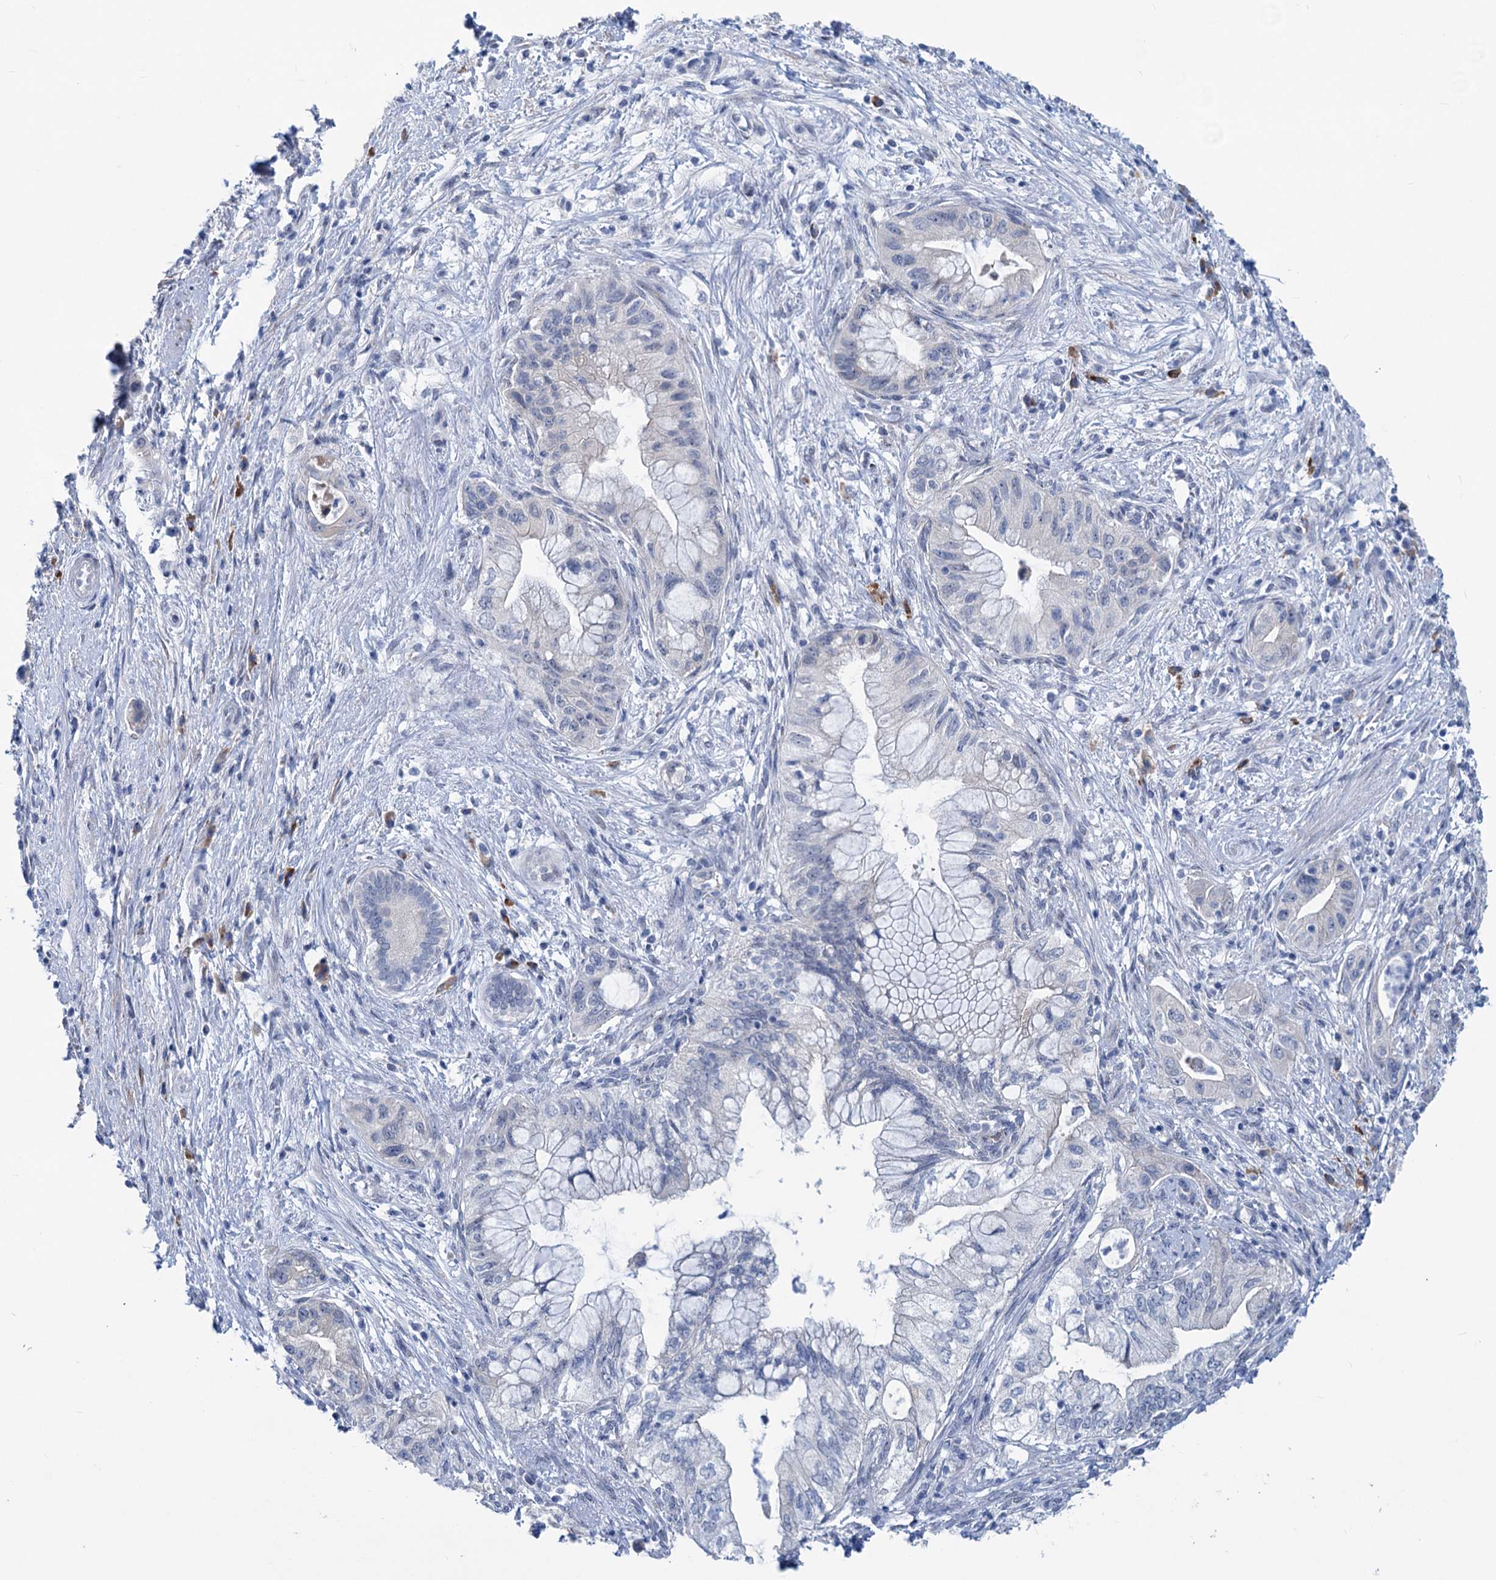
{"staining": {"intensity": "negative", "quantity": "none", "location": "none"}, "tissue": "pancreatic cancer", "cell_type": "Tumor cells", "image_type": "cancer", "snomed": [{"axis": "morphology", "description": "Adenocarcinoma, NOS"}, {"axis": "topography", "description": "Pancreas"}], "caption": "DAB (3,3'-diaminobenzidine) immunohistochemical staining of human pancreatic adenocarcinoma reveals no significant expression in tumor cells.", "gene": "NEU3", "patient": {"sex": "female", "age": 73}}